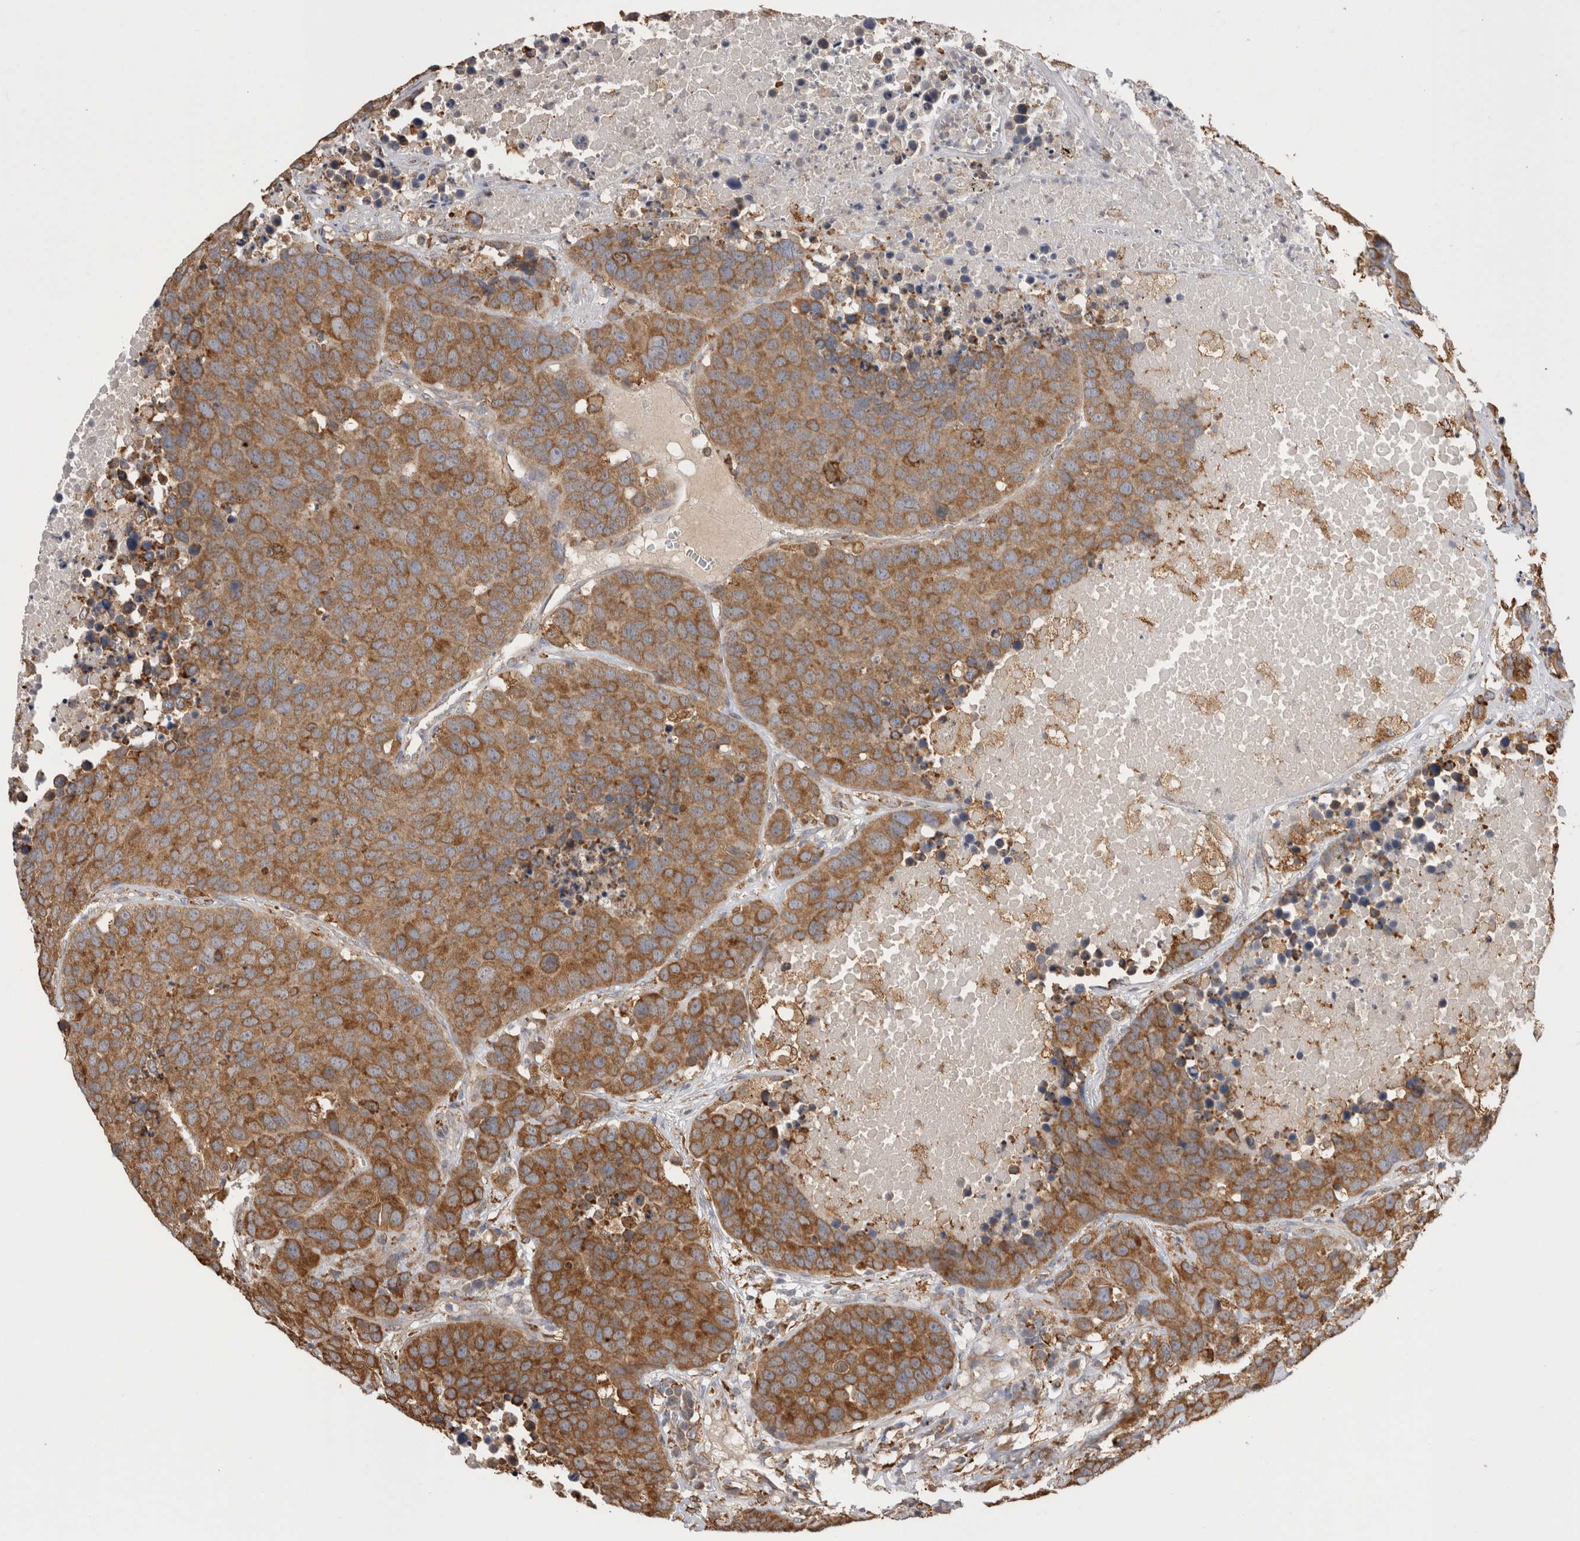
{"staining": {"intensity": "moderate", "quantity": ">75%", "location": "cytoplasmic/membranous"}, "tissue": "carcinoid", "cell_type": "Tumor cells", "image_type": "cancer", "snomed": [{"axis": "morphology", "description": "Carcinoid, malignant, NOS"}, {"axis": "topography", "description": "Lung"}], "caption": "Immunohistochemistry photomicrograph of malignant carcinoid stained for a protein (brown), which demonstrates medium levels of moderate cytoplasmic/membranous positivity in about >75% of tumor cells.", "gene": "LRPAP1", "patient": {"sex": "male", "age": 60}}